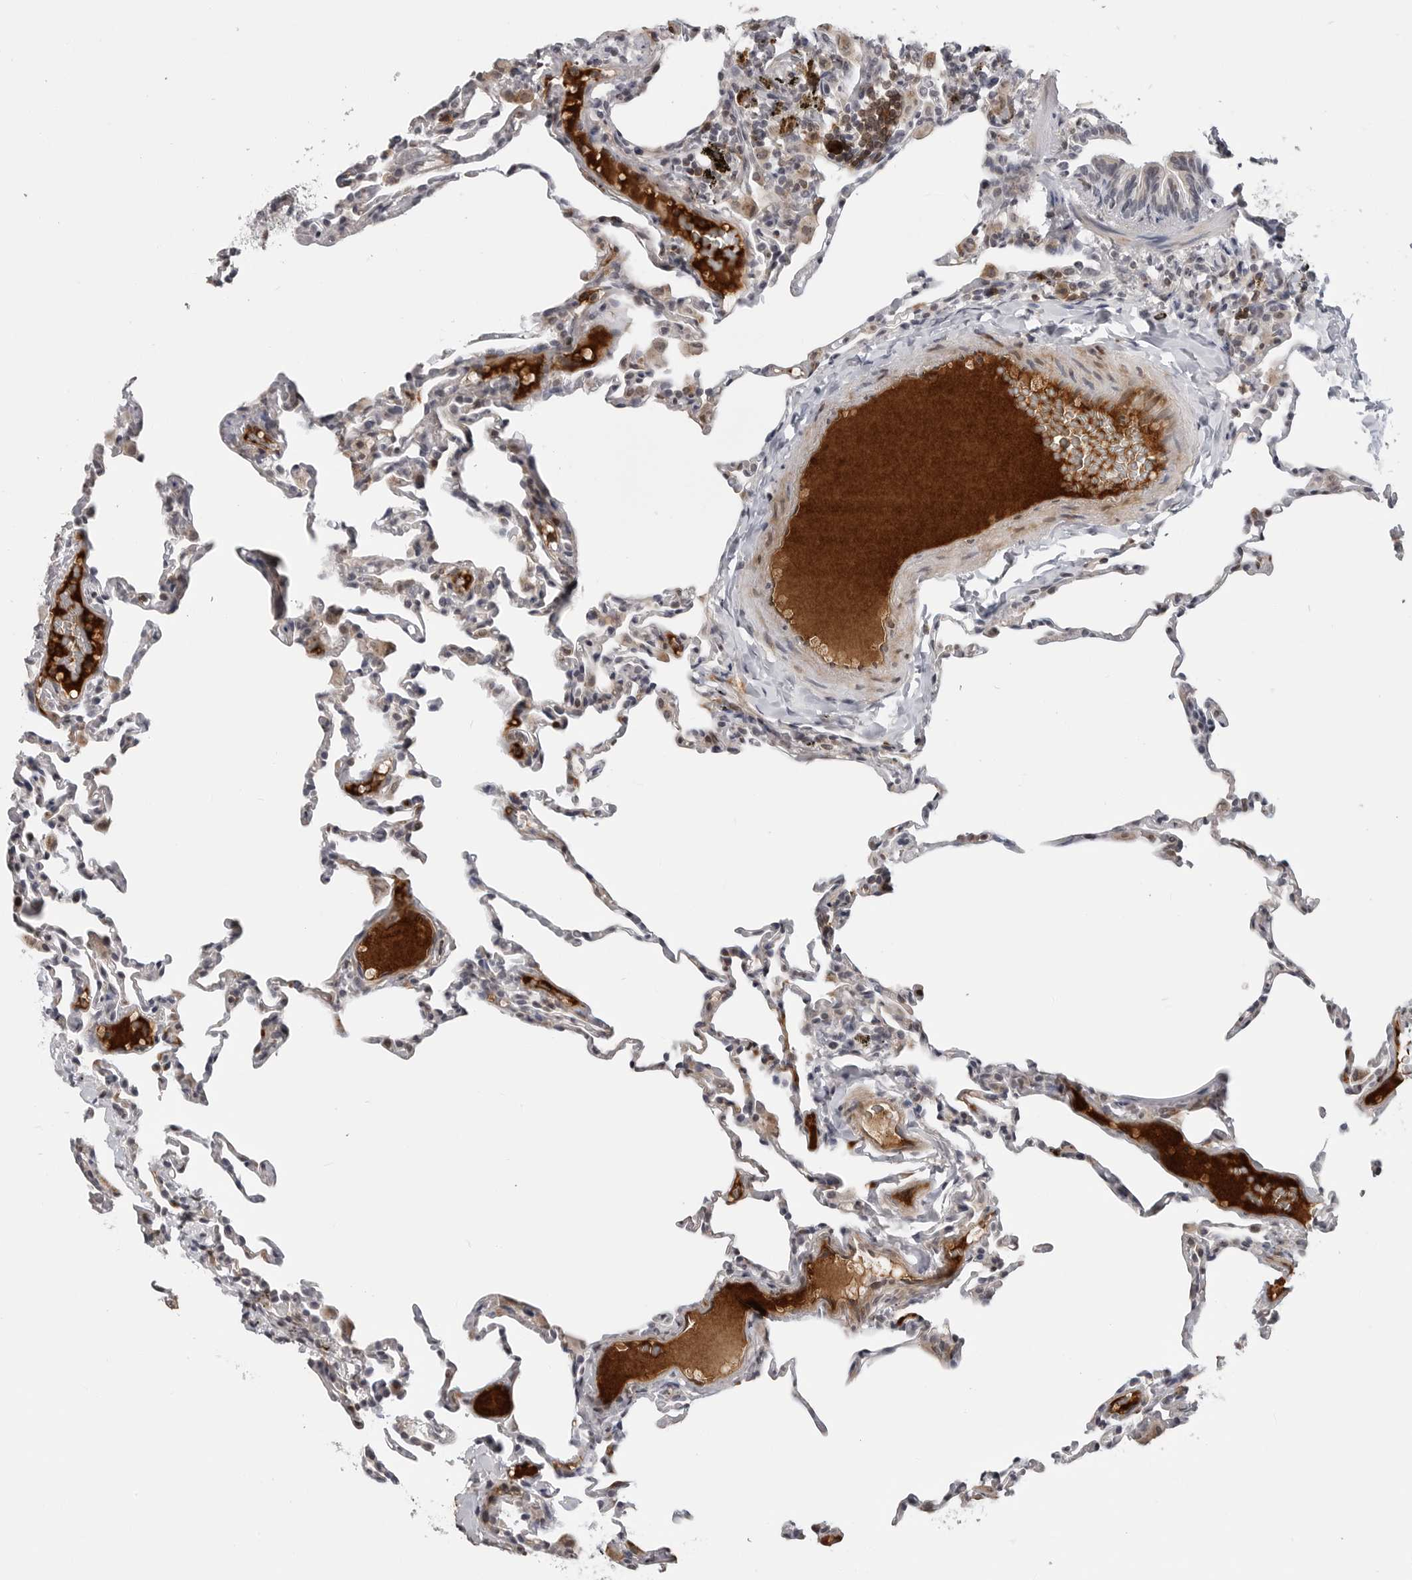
{"staining": {"intensity": "negative", "quantity": "none", "location": "none"}, "tissue": "lung", "cell_type": "Alveolar cells", "image_type": "normal", "snomed": [{"axis": "morphology", "description": "Normal tissue, NOS"}, {"axis": "topography", "description": "Lung"}], "caption": "Immunohistochemistry (IHC) image of normal human lung stained for a protein (brown), which exhibits no staining in alveolar cells.", "gene": "CXCR5", "patient": {"sex": "male", "age": 20}}